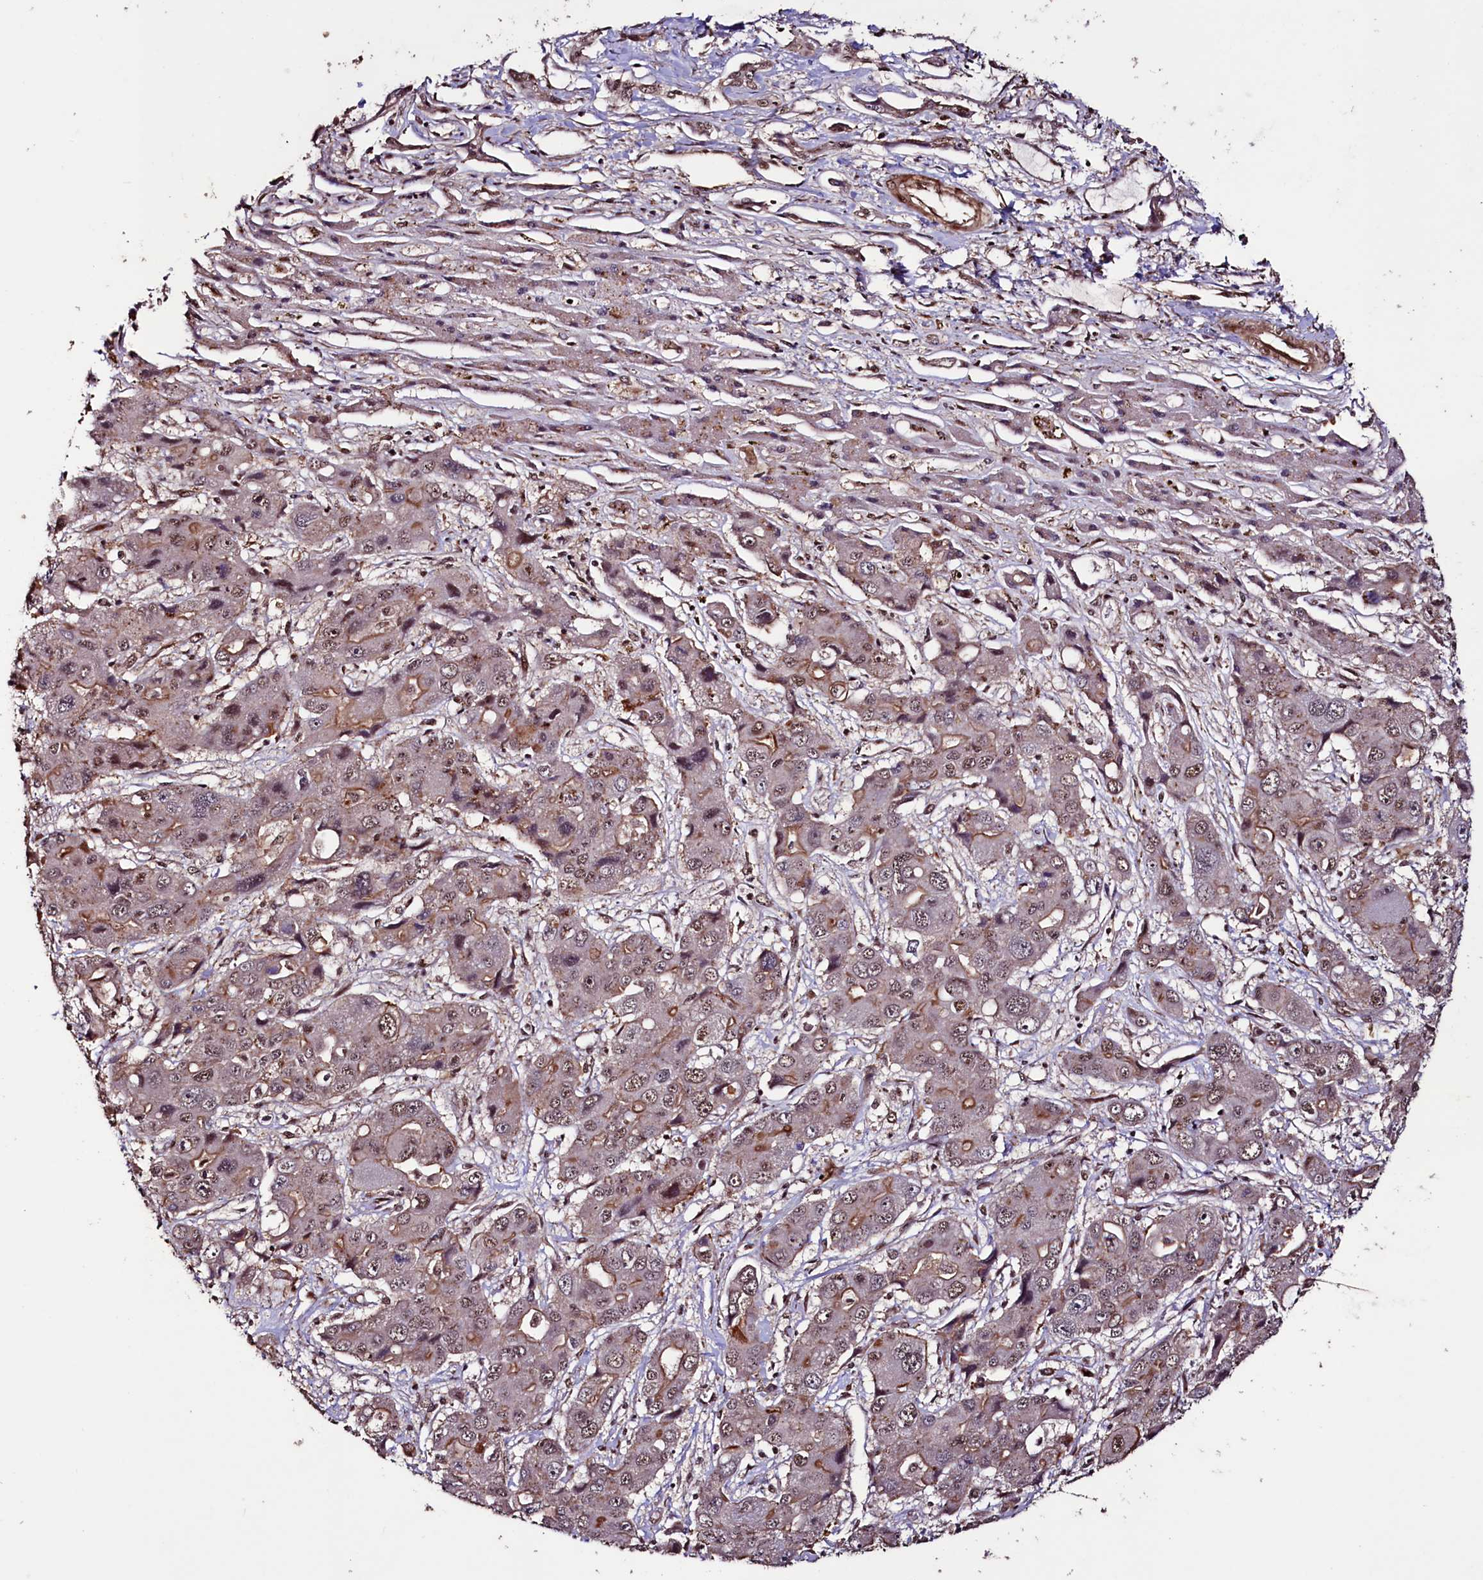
{"staining": {"intensity": "weak", "quantity": ">75%", "location": "nuclear"}, "tissue": "liver cancer", "cell_type": "Tumor cells", "image_type": "cancer", "snomed": [{"axis": "morphology", "description": "Cholangiocarcinoma"}, {"axis": "topography", "description": "Liver"}], "caption": "IHC (DAB) staining of human liver cancer displays weak nuclear protein positivity in about >75% of tumor cells.", "gene": "SFSWAP", "patient": {"sex": "male", "age": 67}}